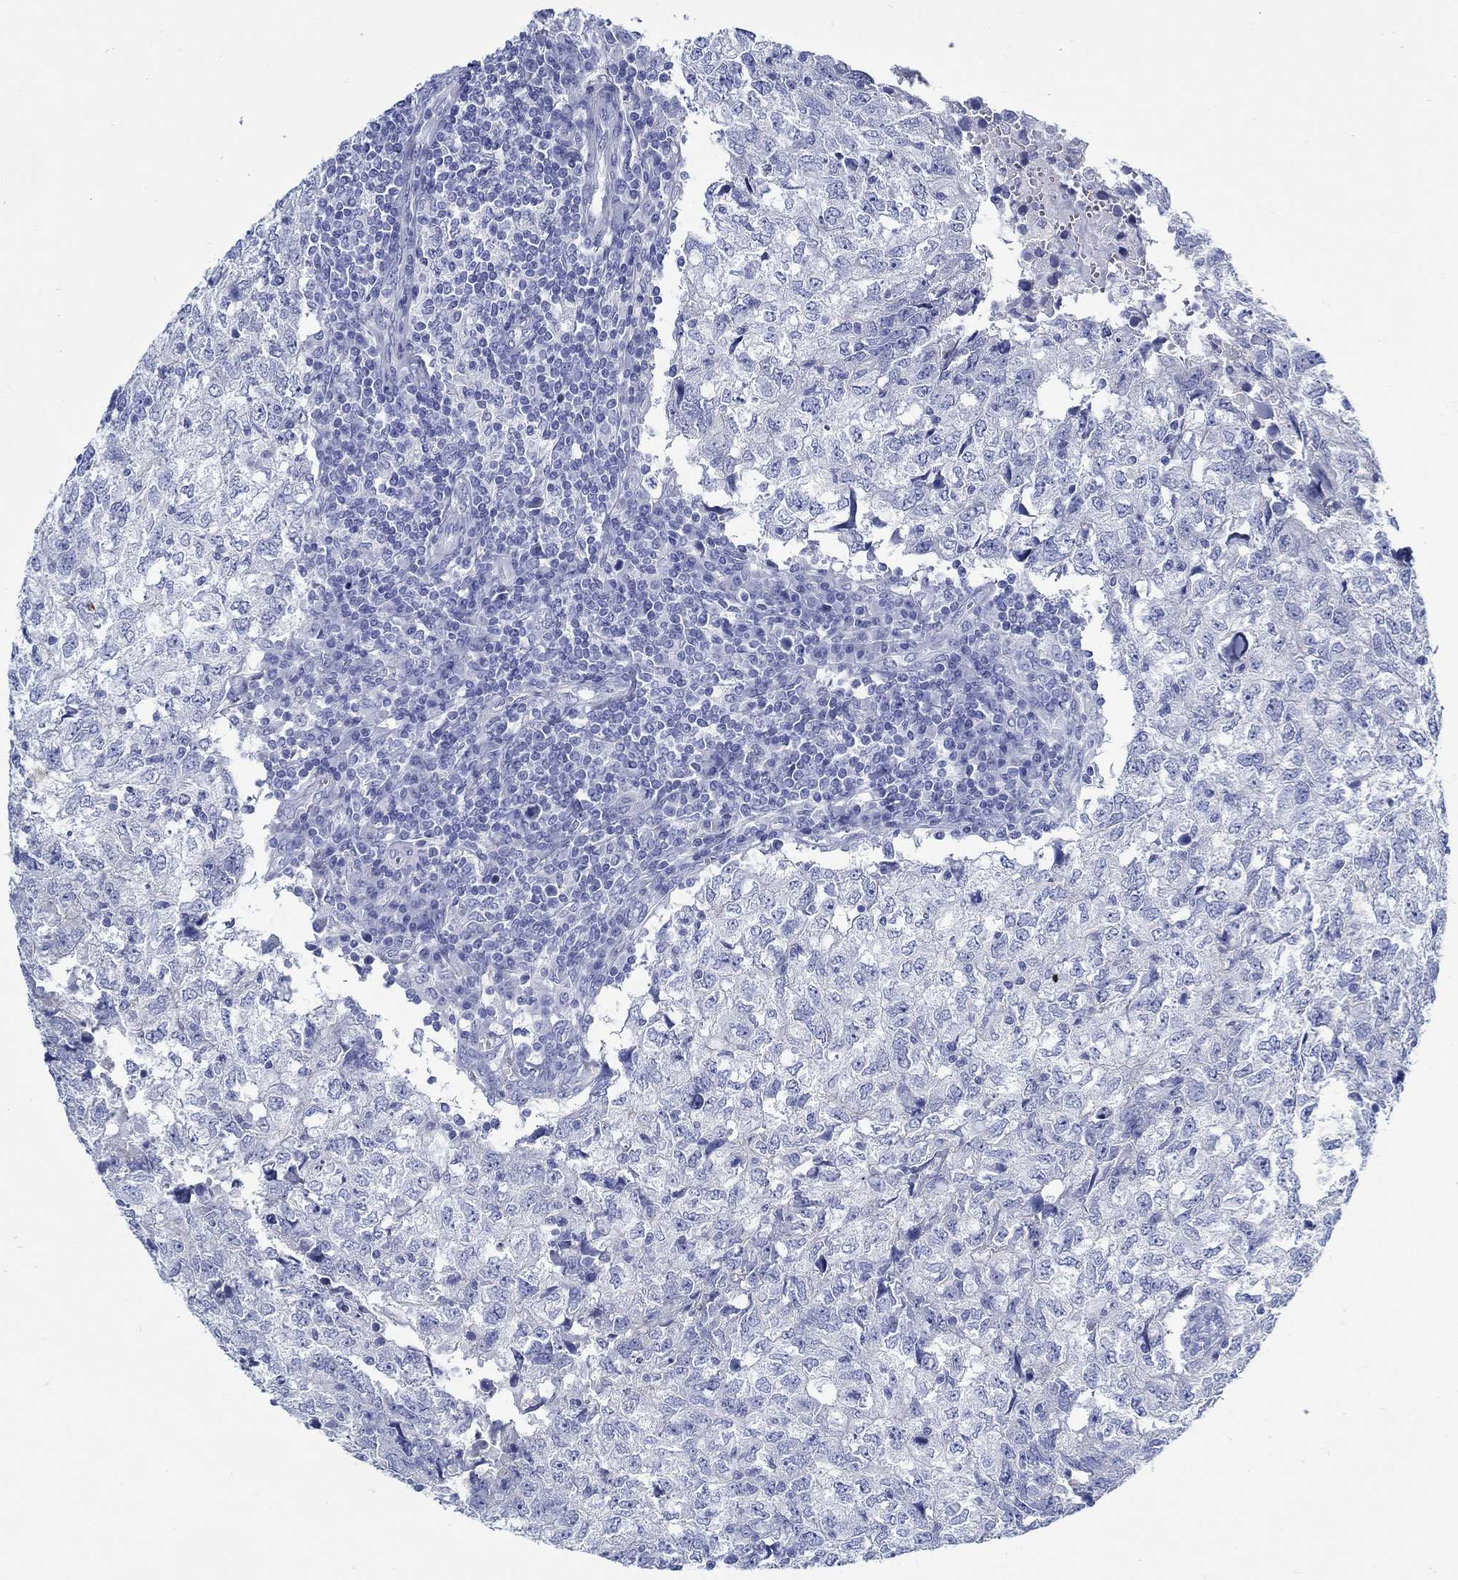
{"staining": {"intensity": "negative", "quantity": "none", "location": "none"}, "tissue": "breast cancer", "cell_type": "Tumor cells", "image_type": "cancer", "snomed": [{"axis": "morphology", "description": "Duct carcinoma"}, {"axis": "topography", "description": "Breast"}], "caption": "A micrograph of human breast invasive ductal carcinoma is negative for staining in tumor cells.", "gene": "RD3L", "patient": {"sex": "female", "age": 30}}